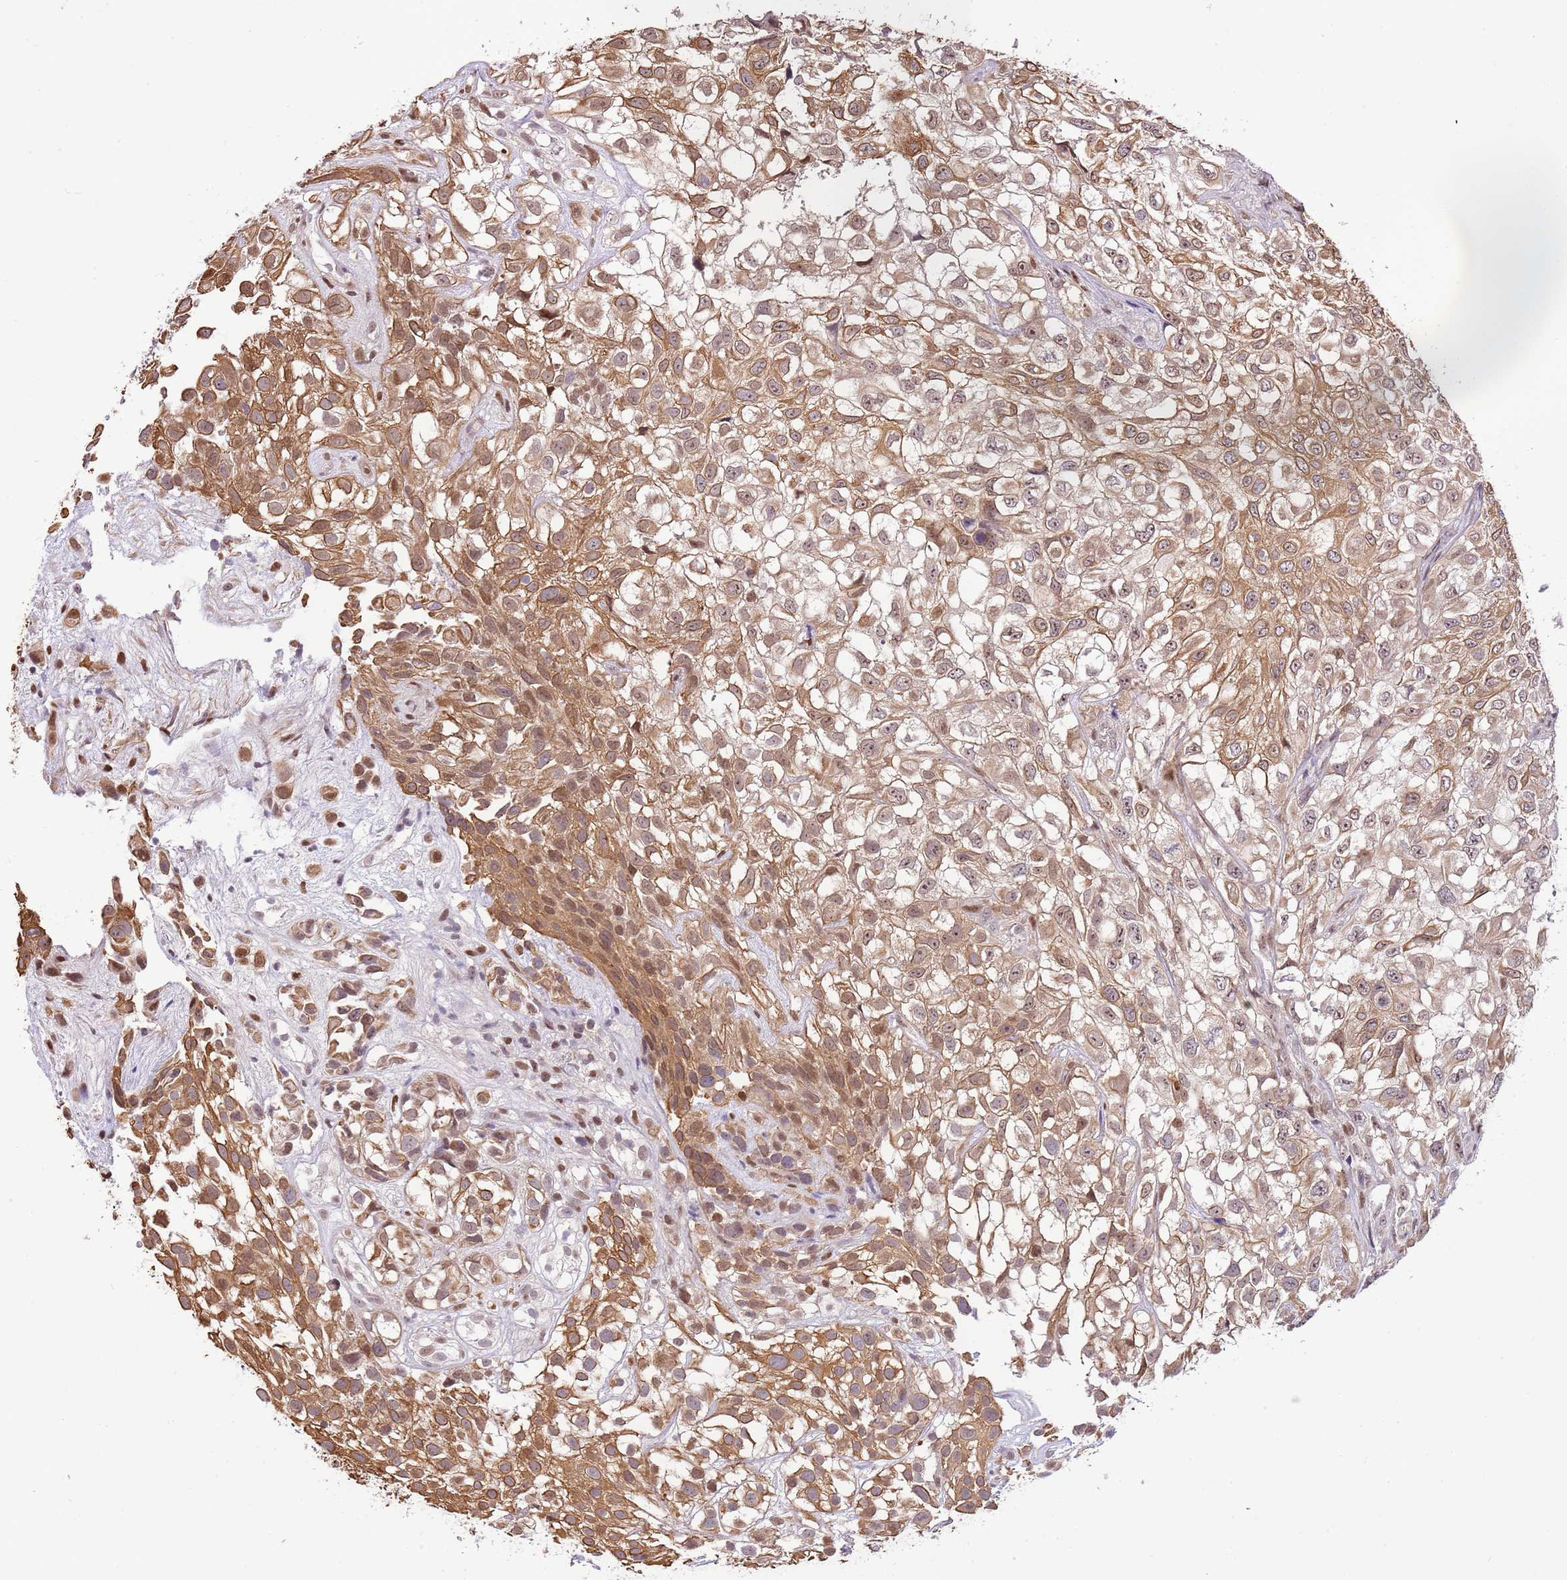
{"staining": {"intensity": "moderate", "quantity": ">75%", "location": "cytoplasmic/membranous,nuclear"}, "tissue": "urothelial cancer", "cell_type": "Tumor cells", "image_type": "cancer", "snomed": [{"axis": "morphology", "description": "Urothelial carcinoma, High grade"}, {"axis": "topography", "description": "Urinary bladder"}], "caption": "IHC (DAB (3,3'-diaminobenzidine)) staining of high-grade urothelial carcinoma exhibits moderate cytoplasmic/membranous and nuclear protein expression in approximately >75% of tumor cells. IHC stains the protein in brown and the nuclei are stained blue.", "gene": "RFK", "patient": {"sex": "male", "age": 56}}